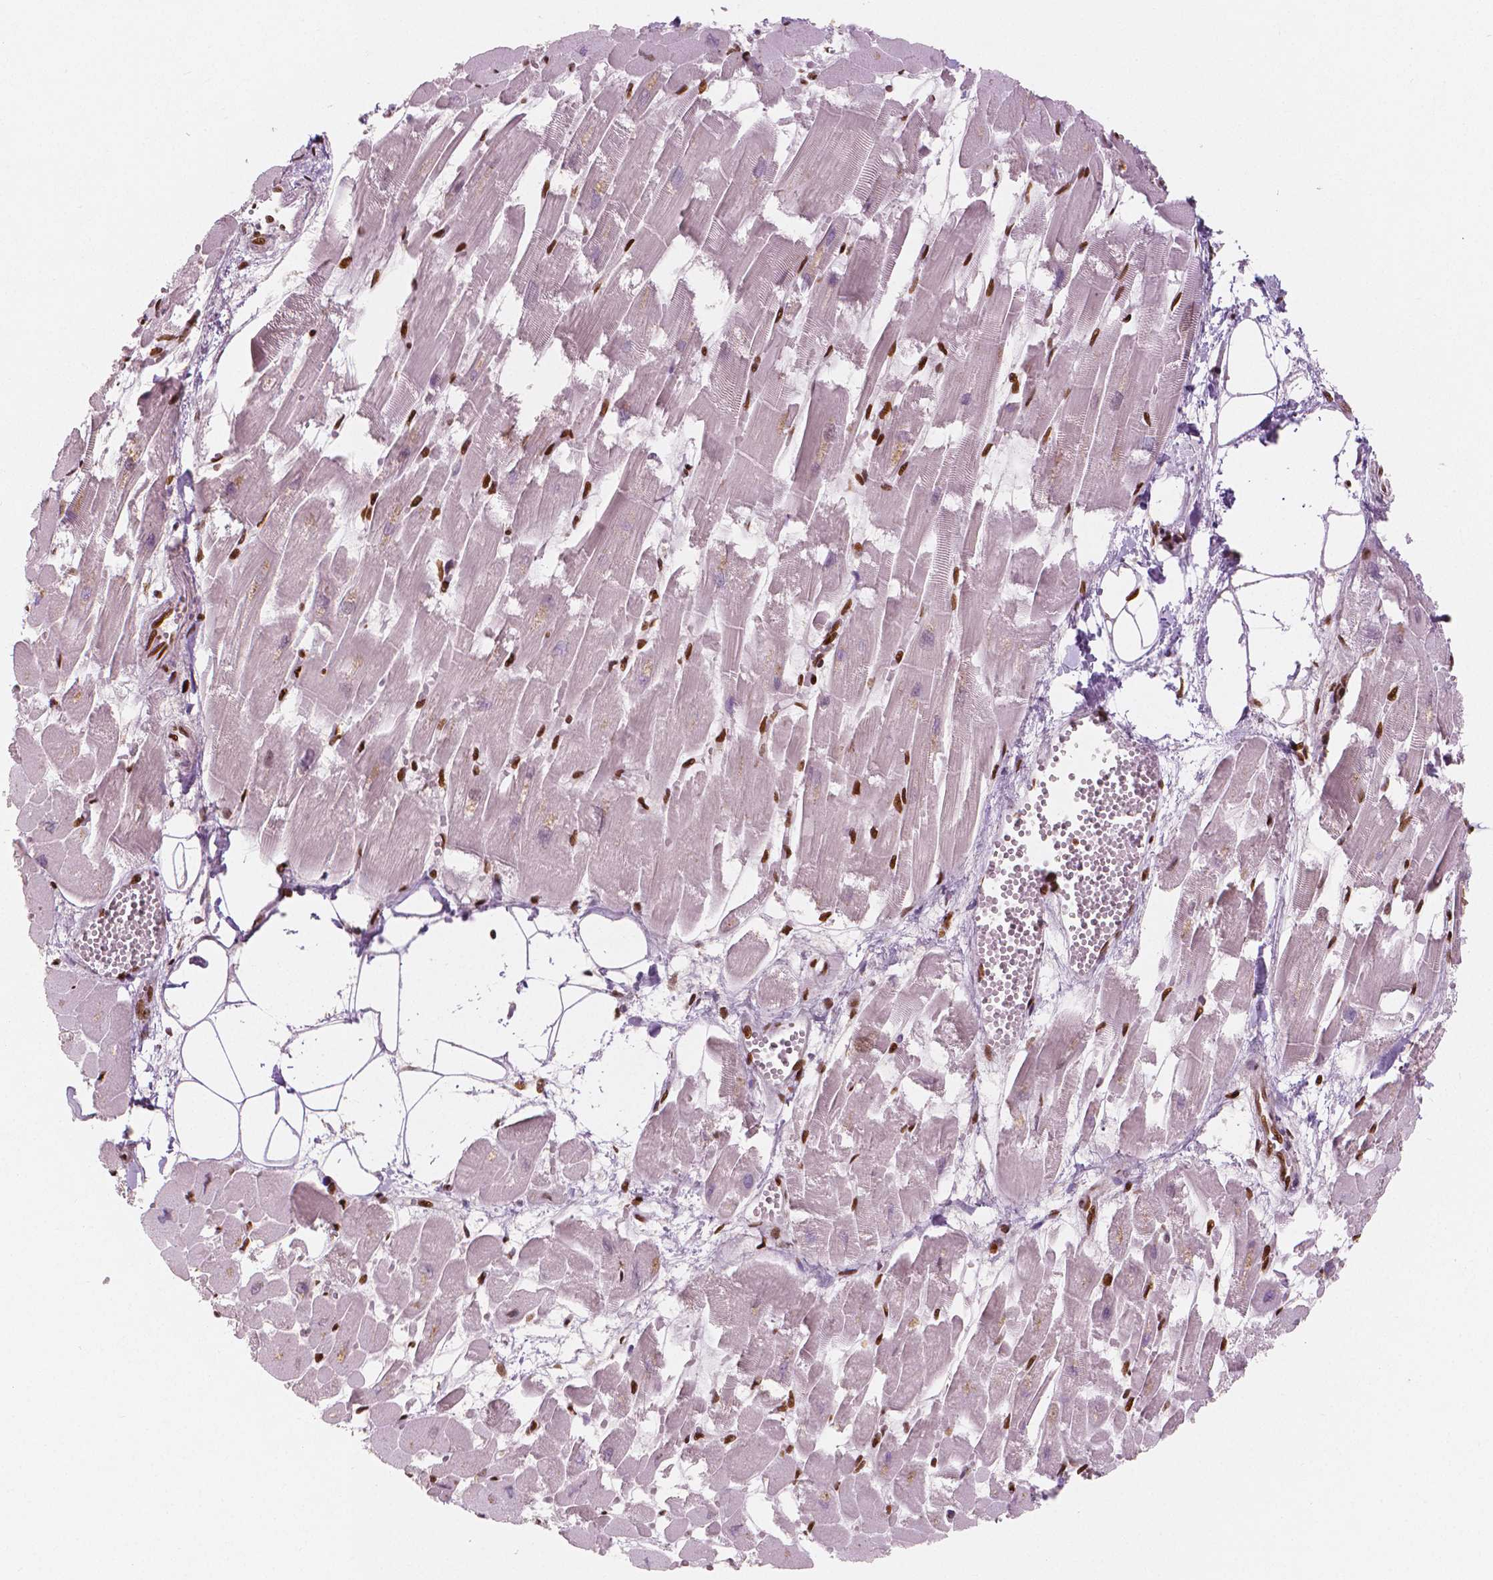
{"staining": {"intensity": "strong", "quantity": "25%-75%", "location": "nuclear"}, "tissue": "heart muscle", "cell_type": "Cardiomyocytes", "image_type": "normal", "snomed": [{"axis": "morphology", "description": "Normal tissue, NOS"}, {"axis": "topography", "description": "Heart"}], "caption": "Immunohistochemistry of unremarkable human heart muscle exhibits high levels of strong nuclear staining in approximately 25%-75% of cardiomyocytes. Using DAB (3,3'-diaminobenzidine) (brown) and hematoxylin (blue) stains, captured at high magnification using brightfield microscopy.", "gene": "BRD4", "patient": {"sex": "female", "age": 52}}